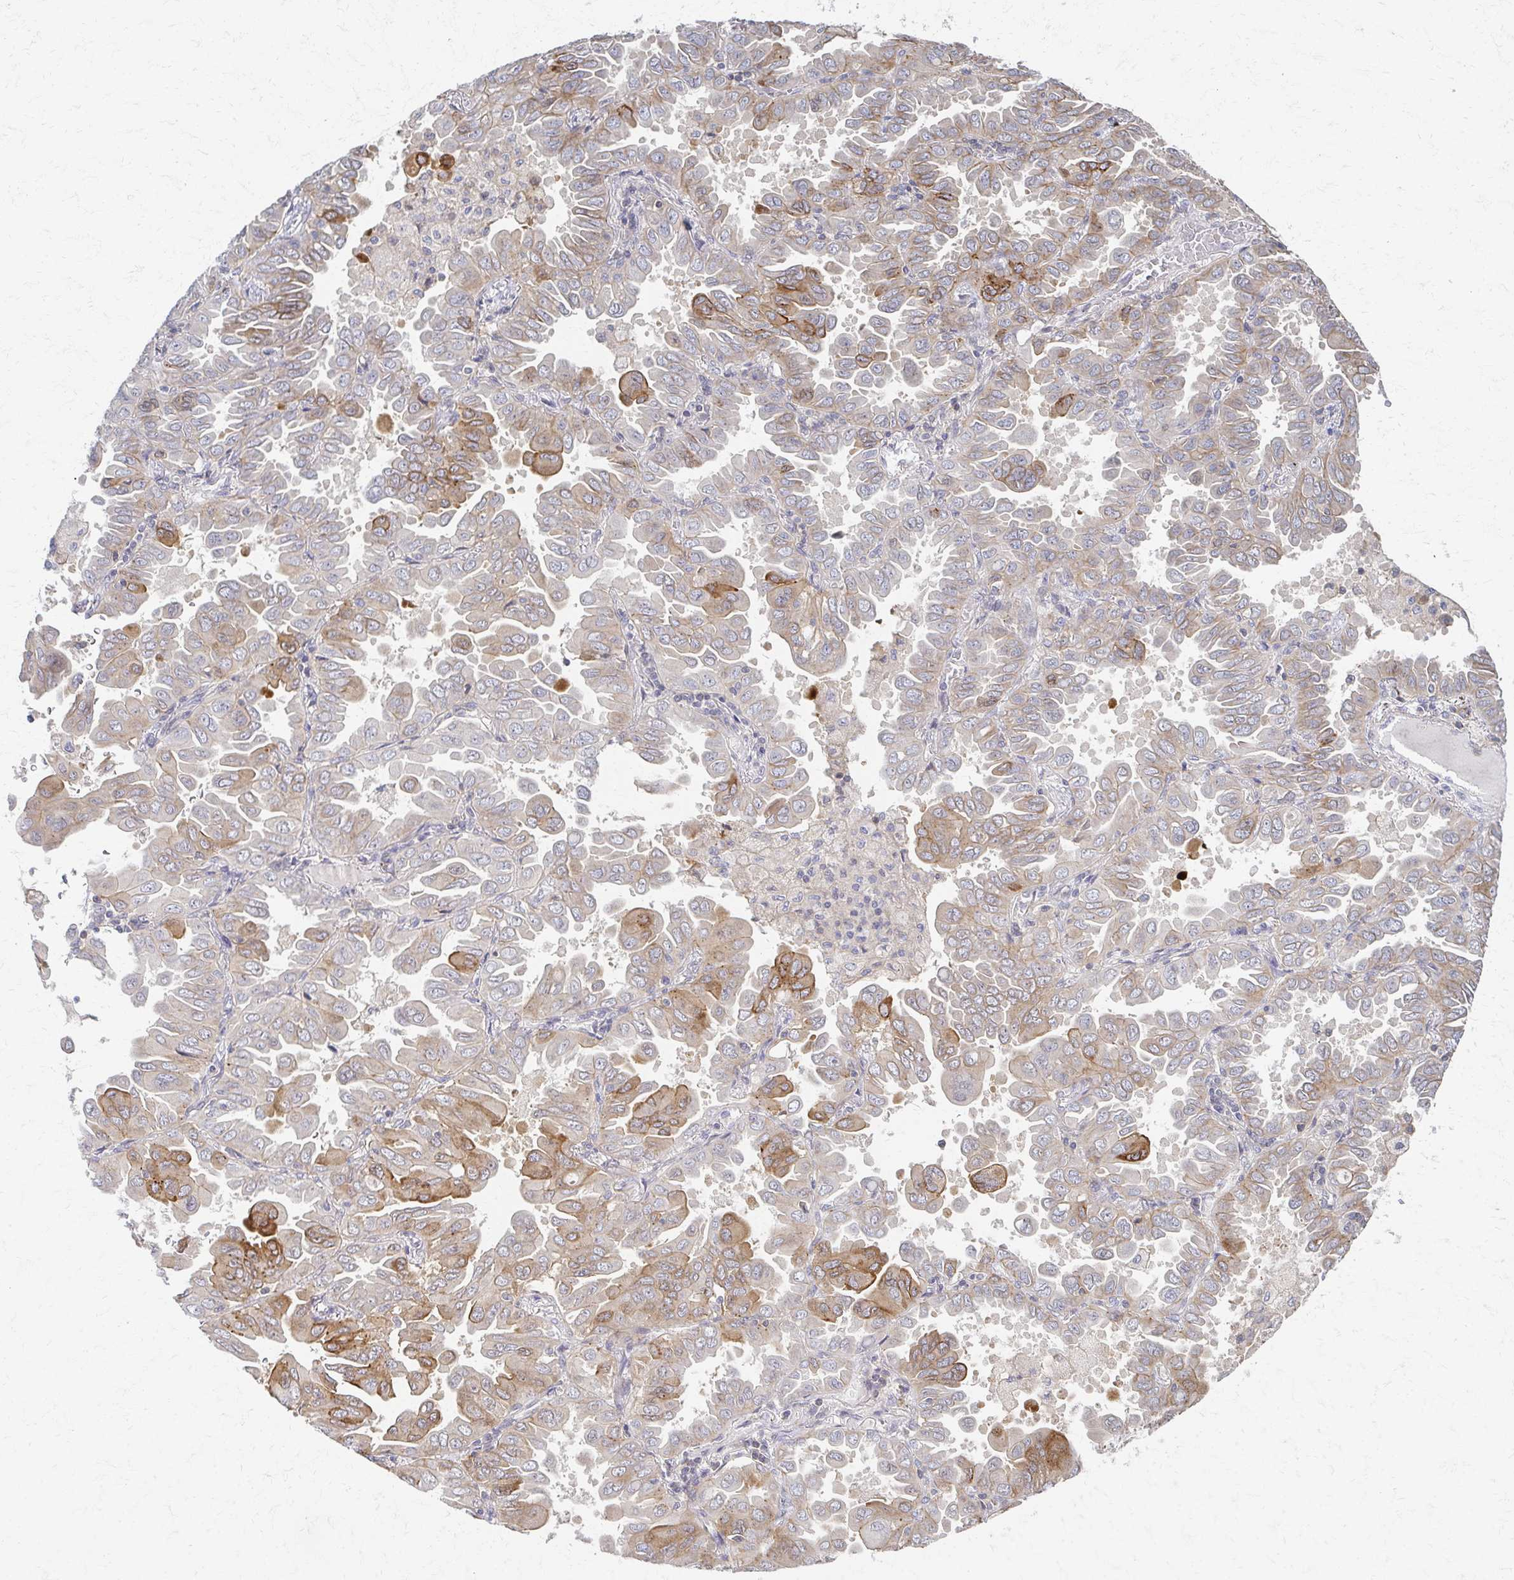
{"staining": {"intensity": "moderate", "quantity": "<25%", "location": "cytoplasmic/membranous"}, "tissue": "lung cancer", "cell_type": "Tumor cells", "image_type": "cancer", "snomed": [{"axis": "morphology", "description": "Adenocarcinoma, NOS"}, {"axis": "topography", "description": "Lung"}], "caption": "Tumor cells demonstrate low levels of moderate cytoplasmic/membranous staining in approximately <25% of cells in adenocarcinoma (lung). Immunohistochemistry (ihc) stains the protein of interest in brown and the nuclei are stained blue.", "gene": "EOLA2", "patient": {"sex": "male", "age": 64}}